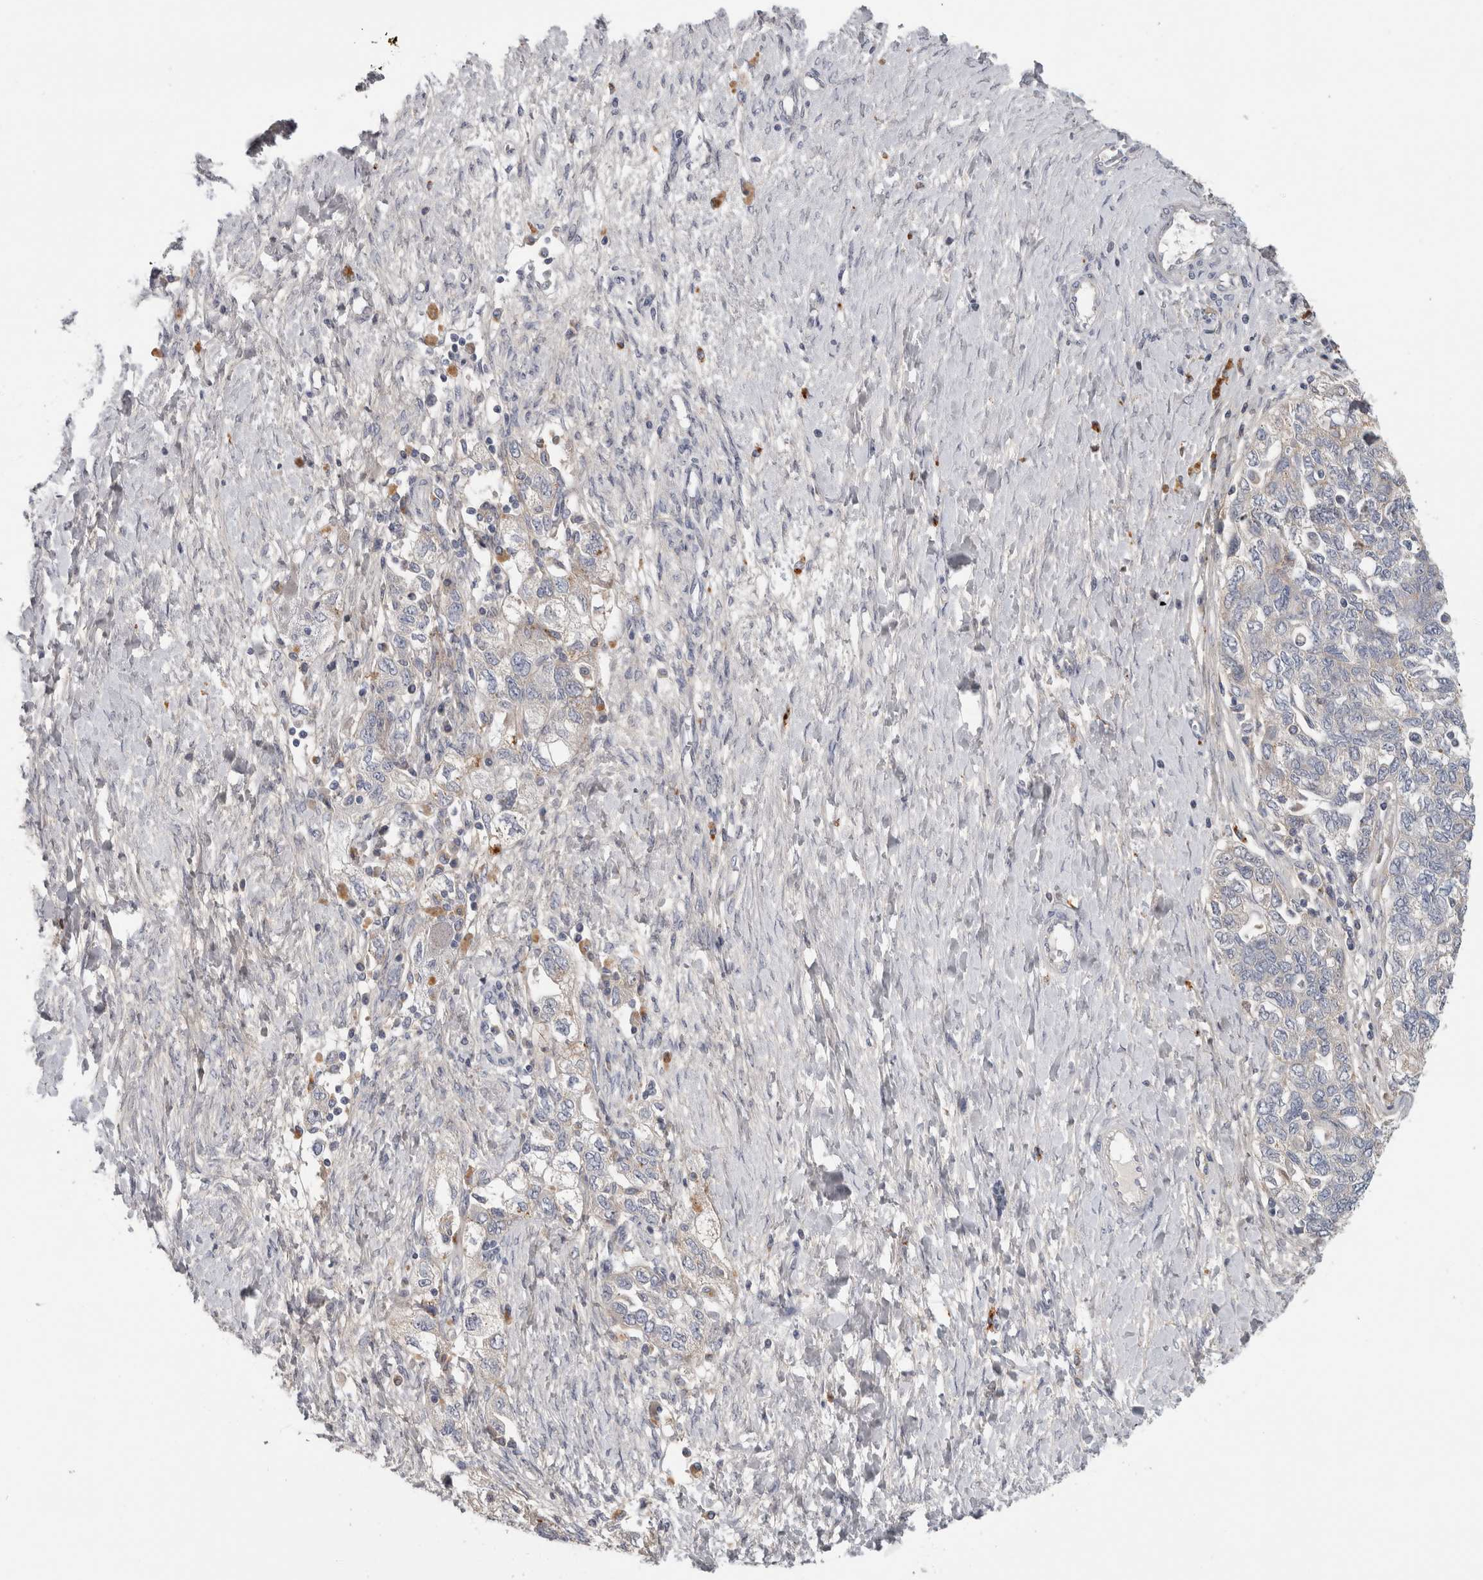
{"staining": {"intensity": "negative", "quantity": "none", "location": "none"}, "tissue": "ovarian cancer", "cell_type": "Tumor cells", "image_type": "cancer", "snomed": [{"axis": "morphology", "description": "Carcinoma, NOS"}, {"axis": "morphology", "description": "Cystadenocarcinoma, serous, NOS"}, {"axis": "topography", "description": "Ovary"}], "caption": "The micrograph displays no staining of tumor cells in carcinoma (ovarian). (DAB (3,3'-diaminobenzidine) IHC, high magnification).", "gene": "ATXN2", "patient": {"sex": "female", "age": 69}}